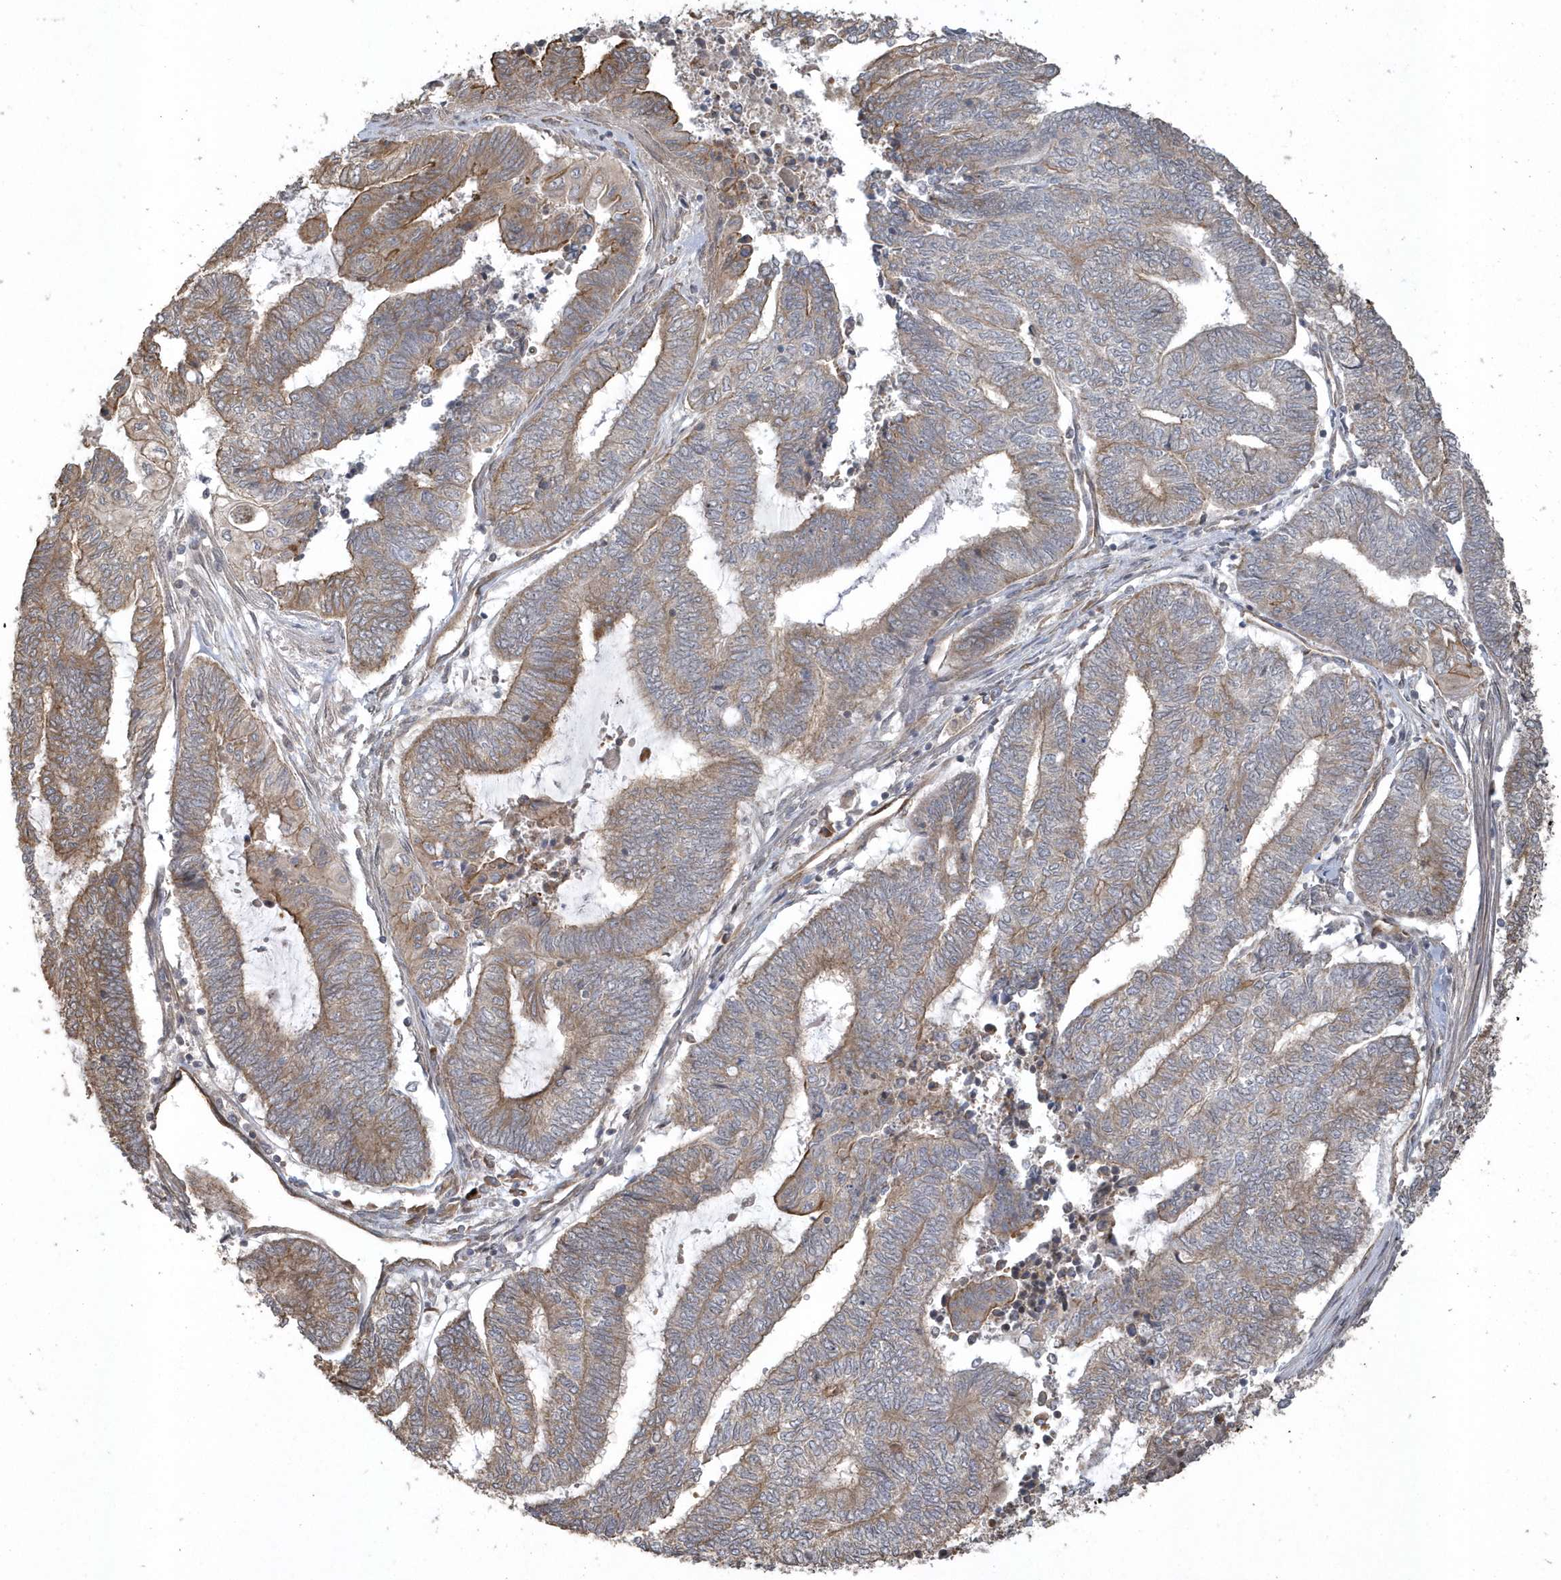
{"staining": {"intensity": "moderate", "quantity": ">75%", "location": "cytoplasmic/membranous"}, "tissue": "endometrial cancer", "cell_type": "Tumor cells", "image_type": "cancer", "snomed": [{"axis": "morphology", "description": "Adenocarcinoma, NOS"}, {"axis": "topography", "description": "Uterus"}, {"axis": "topography", "description": "Endometrium"}], "caption": "An immunohistochemistry photomicrograph of tumor tissue is shown. Protein staining in brown highlights moderate cytoplasmic/membranous positivity in adenocarcinoma (endometrial) within tumor cells.", "gene": "HERPUD1", "patient": {"sex": "female", "age": 70}}